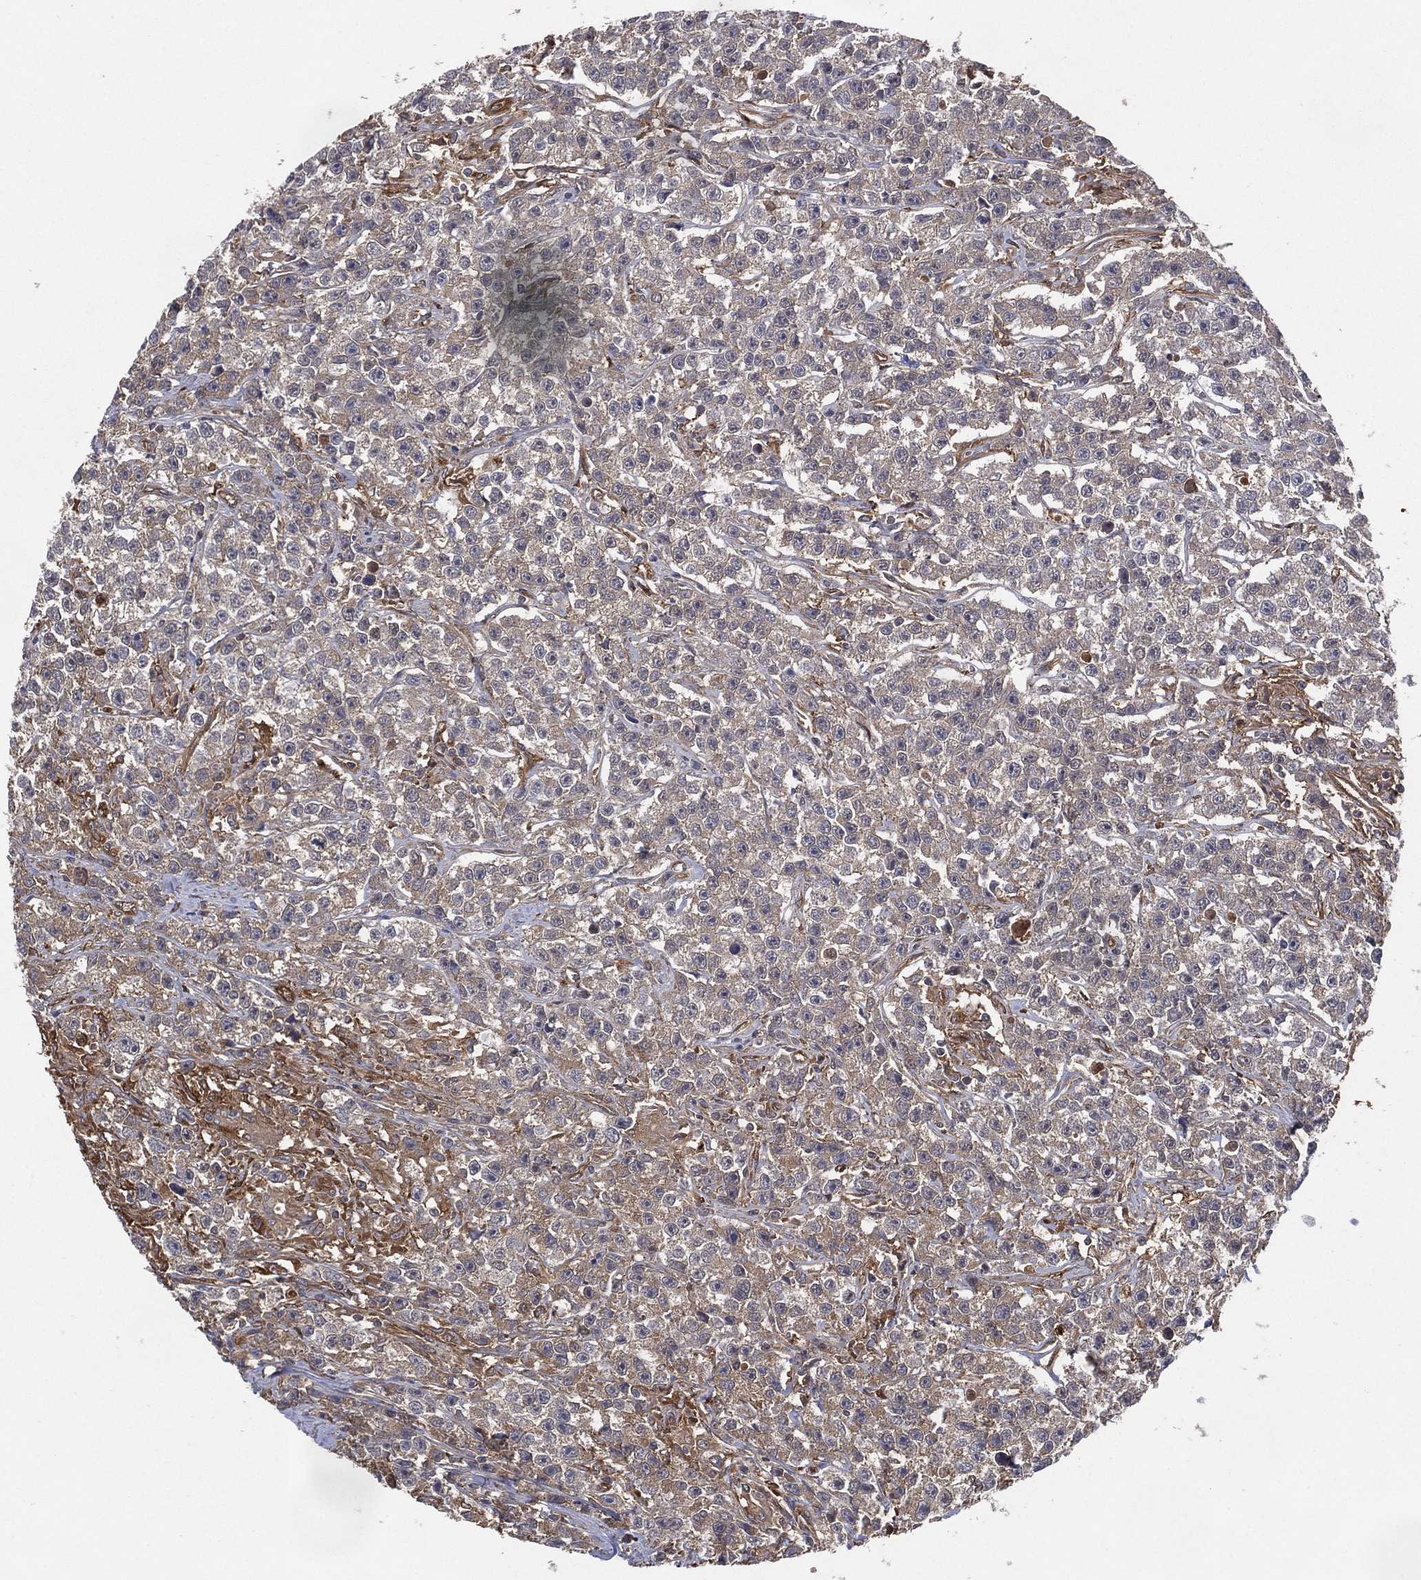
{"staining": {"intensity": "weak", "quantity": "25%-75%", "location": "cytoplasmic/membranous"}, "tissue": "testis cancer", "cell_type": "Tumor cells", "image_type": "cancer", "snomed": [{"axis": "morphology", "description": "Seminoma, NOS"}, {"axis": "topography", "description": "Testis"}], "caption": "Testis seminoma tissue demonstrates weak cytoplasmic/membranous expression in approximately 25%-75% of tumor cells, visualized by immunohistochemistry. The staining is performed using DAB brown chromogen to label protein expression. The nuclei are counter-stained blue using hematoxylin.", "gene": "PSMG4", "patient": {"sex": "male", "age": 59}}